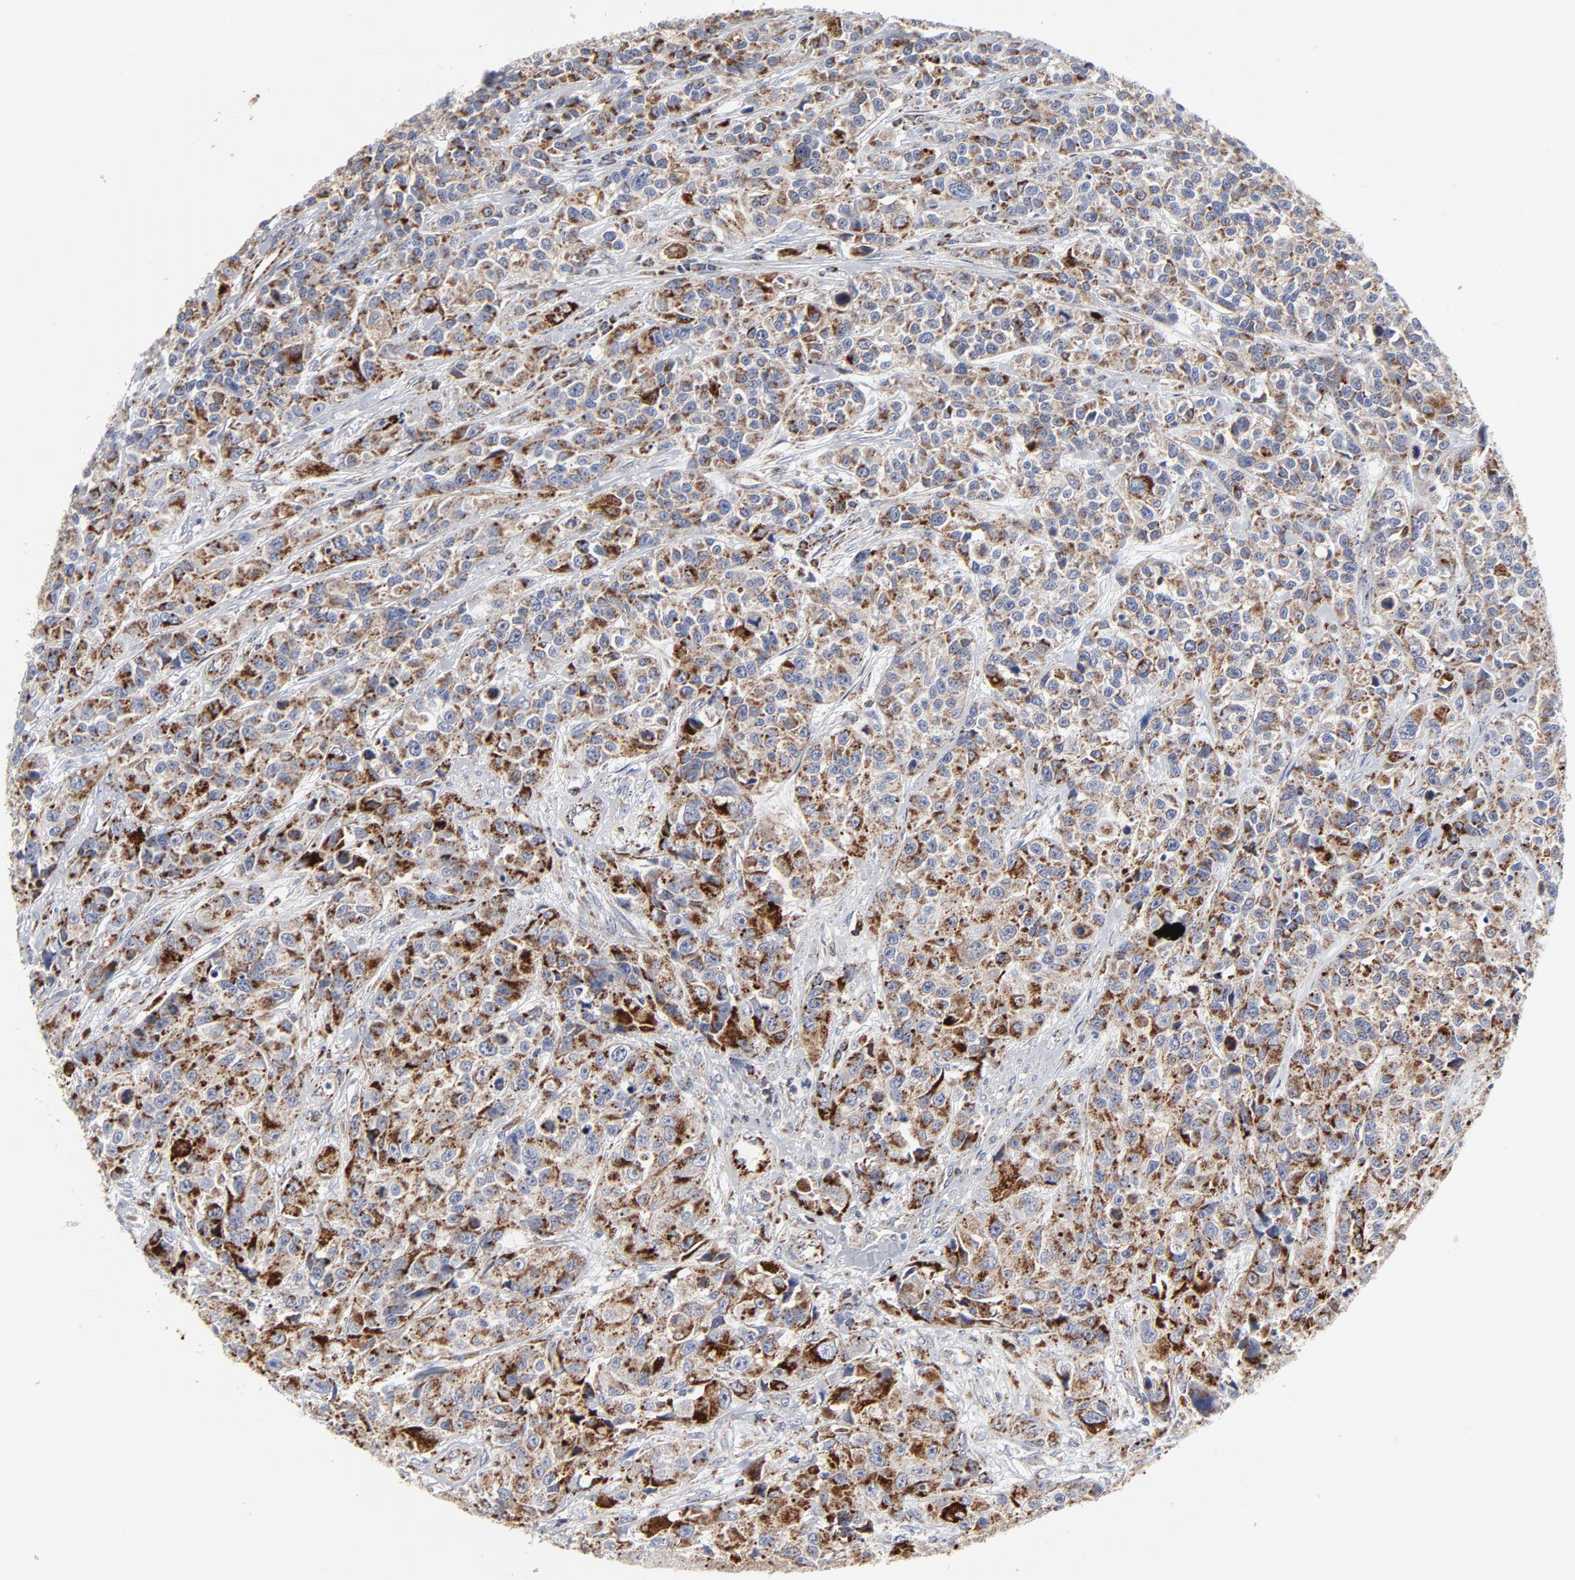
{"staining": {"intensity": "strong", "quantity": "25%-75%", "location": "cytoplasmic/membranous"}, "tissue": "urothelial cancer", "cell_type": "Tumor cells", "image_type": "cancer", "snomed": [{"axis": "morphology", "description": "Urothelial carcinoma, High grade"}, {"axis": "topography", "description": "Urinary bladder"}], "caption": "Protein staining demonstrates strong cytoplasmic/membranous positivity in approximately 25%-75% of tumor cells in urothelial cancer.", "gene": "TXNRD2", "patient": {"sex": "female", "age": 81}}